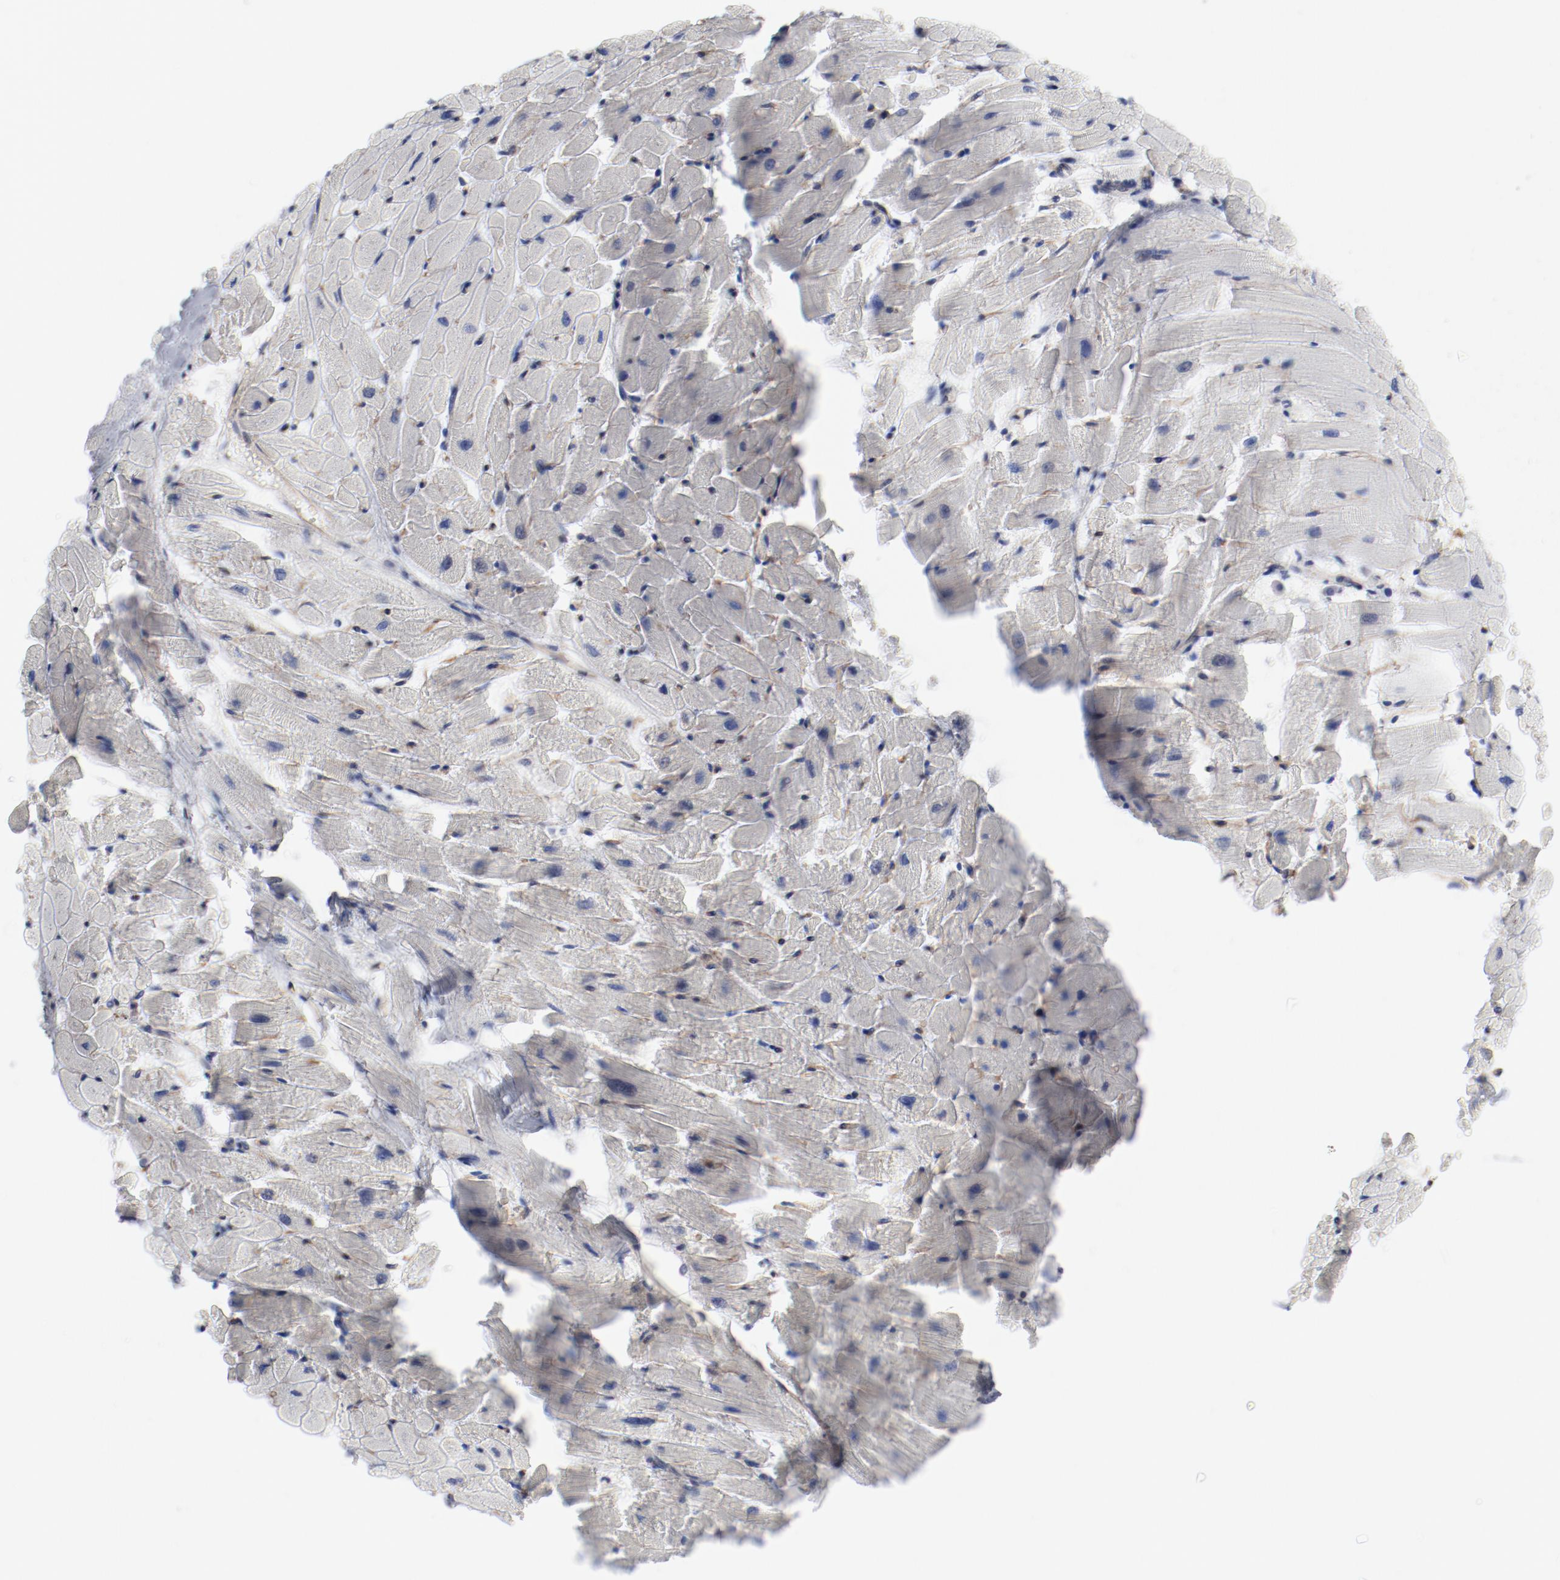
{"staining": {"intensity": "negative", "quantity": "none", "location": "none"}, "tissue": "heart muscle", "cell_type": "Cardiomyocytes", "image_type": "normal", "snomed": [{"axis": "morphology", "description": "Normal tissue, NOS"}, {"axis": "topography", "description": "Heart"}], "caption": "Protein analysis of normal heart muscle demonstrates no significant staining in cardiomyocytes.", "gene": "SHANK3", "patient": {"sex": "female", "age": 19}}